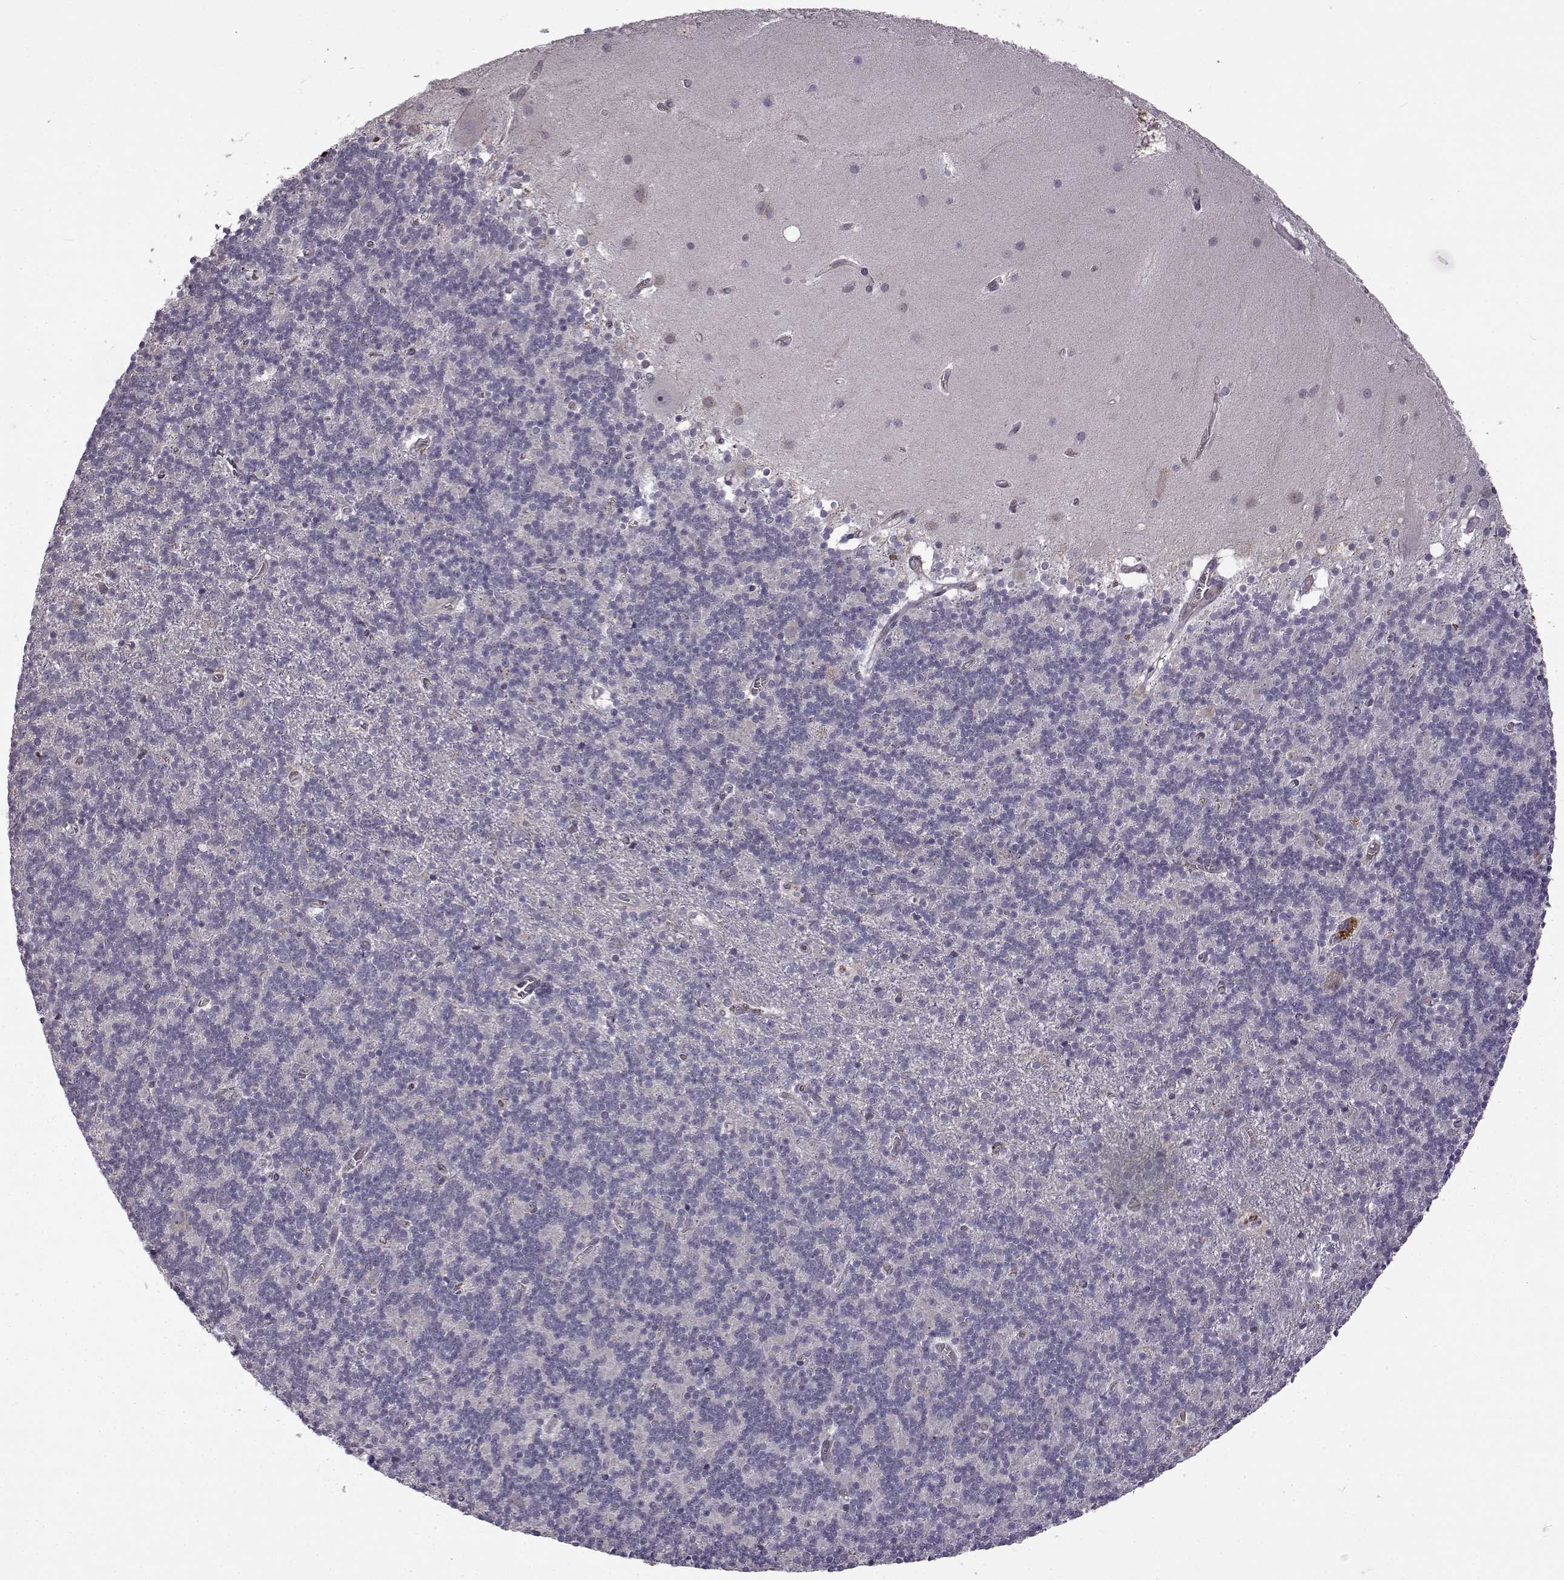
{"staining": {"intensity": "negative", "quantity": "none", "location": "none"}, "tissue": "cerebellum", "cell_type": "Cells in granular layer", "image_type": "normal", "snomed": [{"axis": "morphology", "description": "Normal tissue, NOS"}, {"axis": "topography", "description": "Cerebellum"}], "caption": "Micrograph shows no significant protein expression in cells in granular layer of unremarkable cerebellum.", "gene": "B3GNT6", "patient": {"sex": "male", "age": 70}}